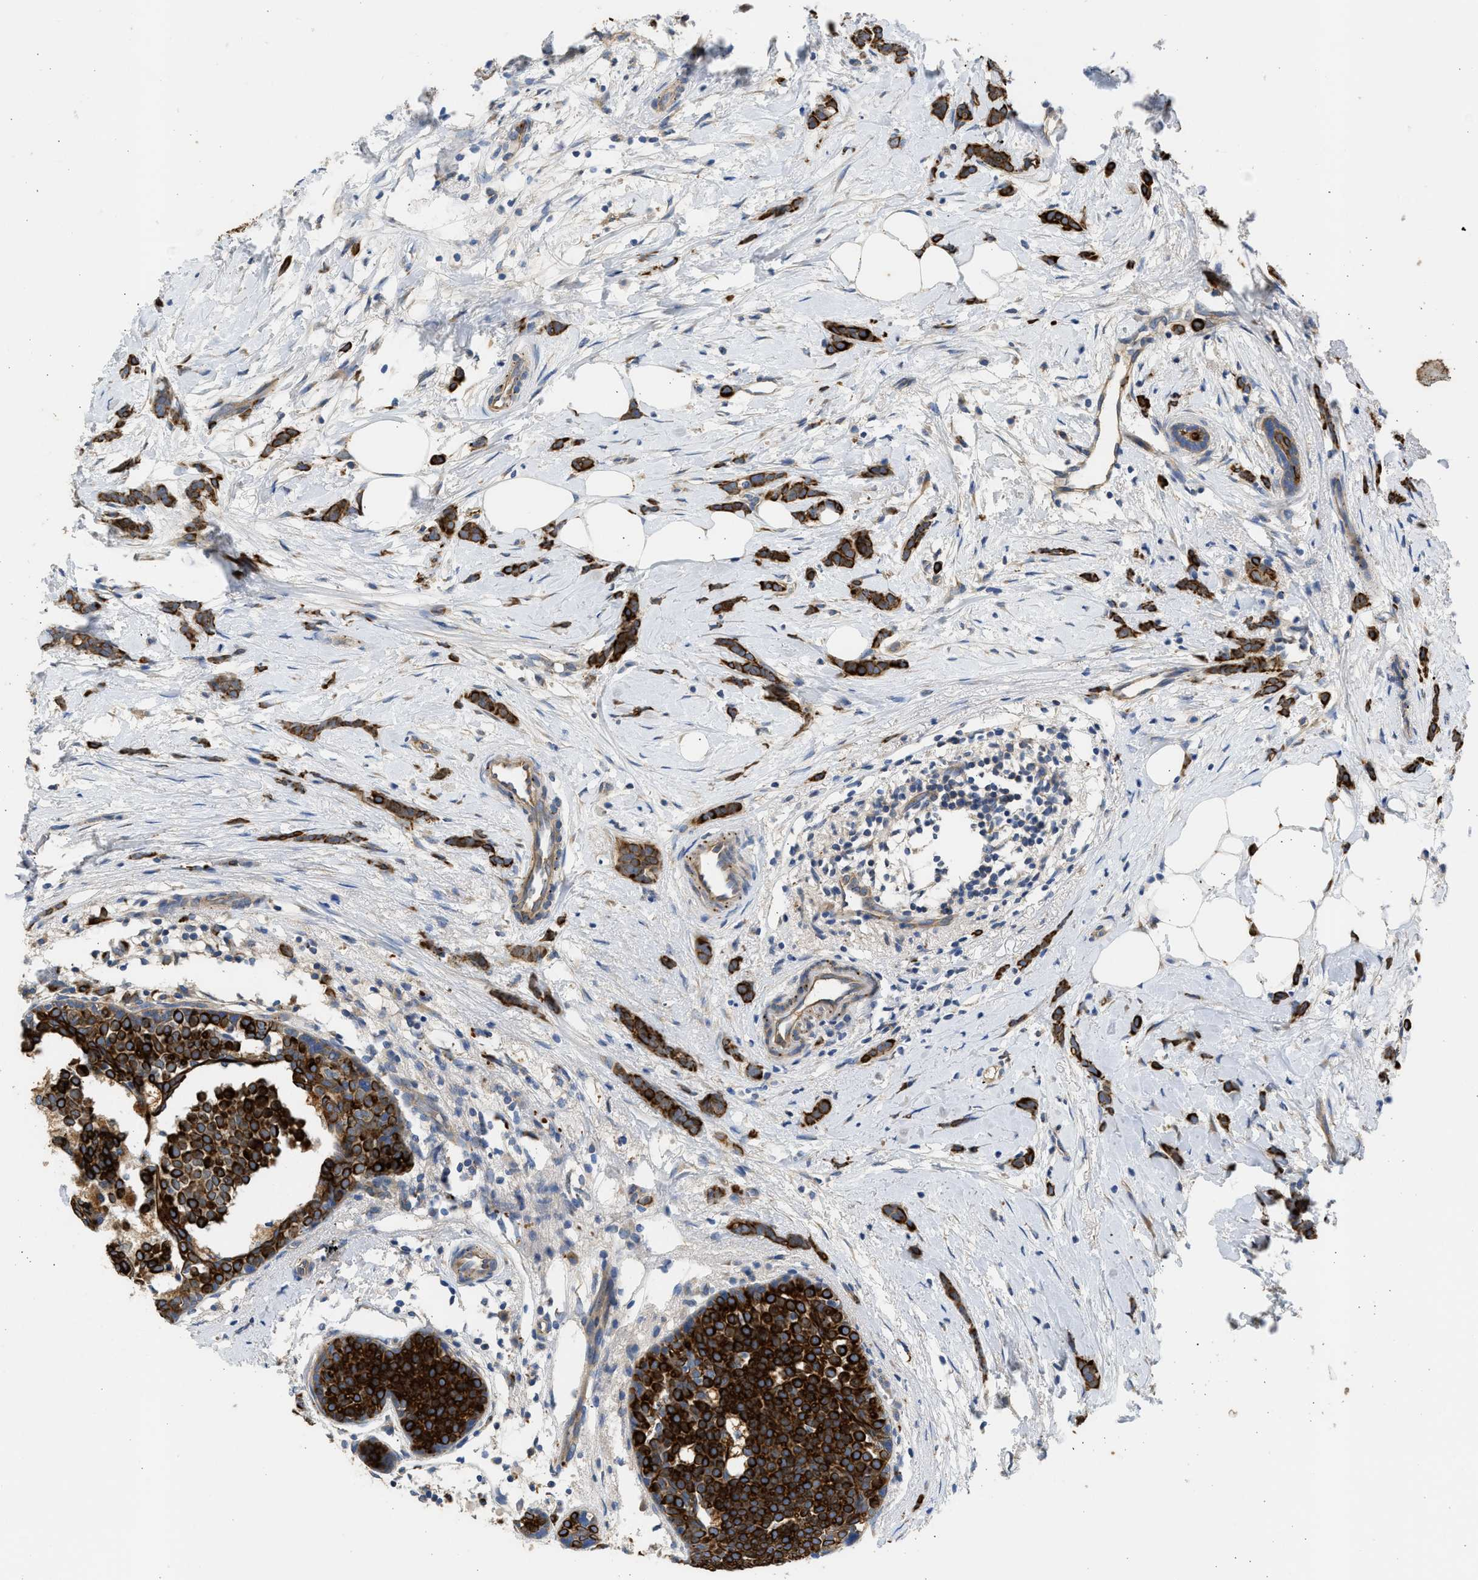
{"staining": {"intensity": "strong", "quantity": ">75%", "location": "cytoplasmic/membranous"}, "tissue": "breast cancer", "cell_type": "Tumor cells", "image_type": "cancer", "snomed": [{"axis": "morphology", "description": "Lobular carcinoma, in situ"}, {"axis": "morphology", "description": "Lobular carcinoma"}, {"axis": "topography", "description": "Breast"}], "caption": "Breast lobular carcinoma tissue reveals strong cytoplasmic/membranous staining in approximately >75% of tumor cells (DAB = brown stain, brightfield microscopy at high magnification).", "gene": "CSRNP2", "patient": {"sex": "female", "age": 41}}